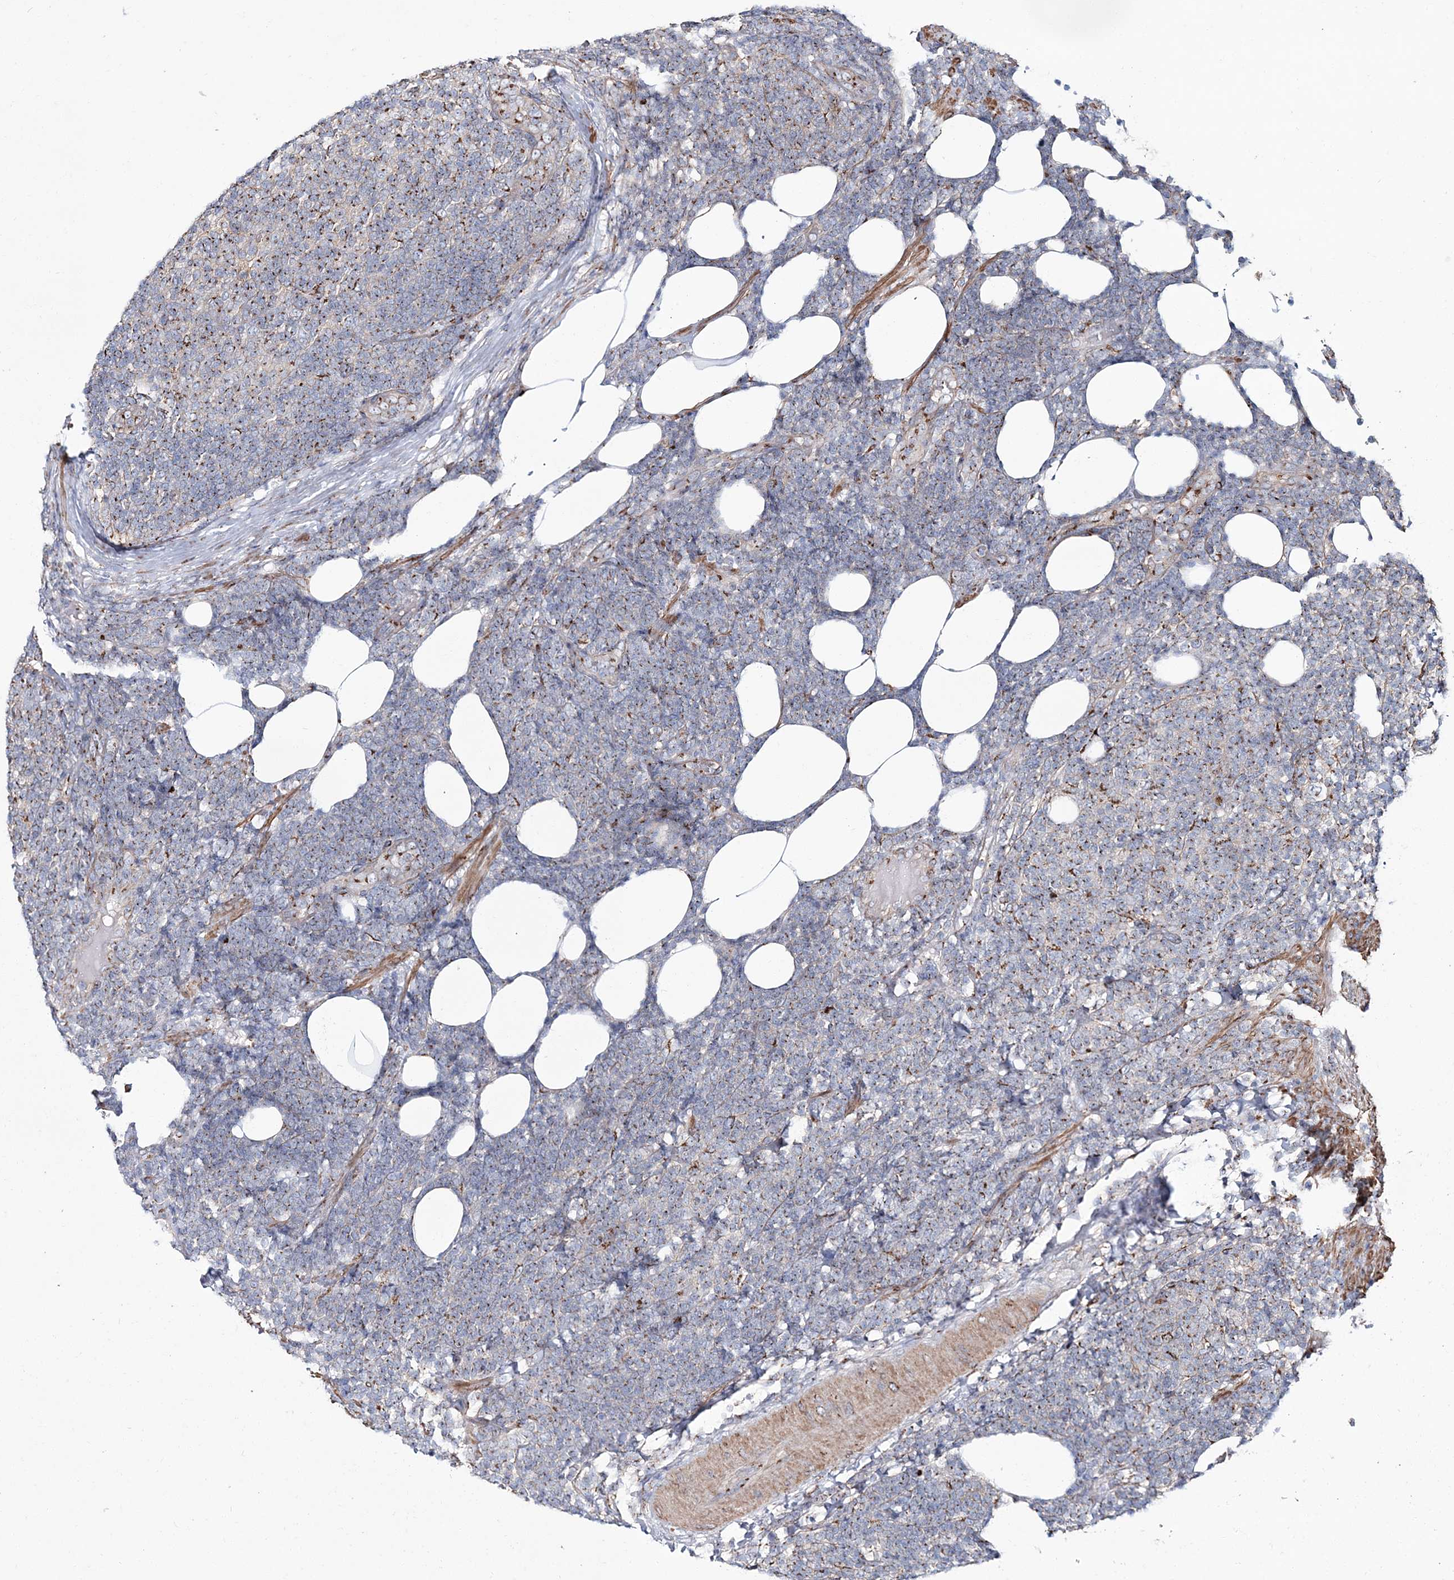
{"staining": {"intensity": "moderate", "quantity": "<25%", "location": "cytoplasmic/membranous"}, "tissue": "lymphoma", "cell_type": "Tumor cells", "image_type": "cancer", "snomed": [{"axis": "morphology", "description": "Malignant lymphoma, non-Hodgkin's type, Low grade"}, {"axis": "topography", "description": "Lymph node"}], "caption": "Brown immunohistochemical staining in low-grade malignant lymphoma, non-Hodgkin's type displays moderate cytoplasmic/membranous positivity in approximately <25% of tumor cells.", "gene": "MAN1A2", "patient": {"sex": "male", "age": 66}}